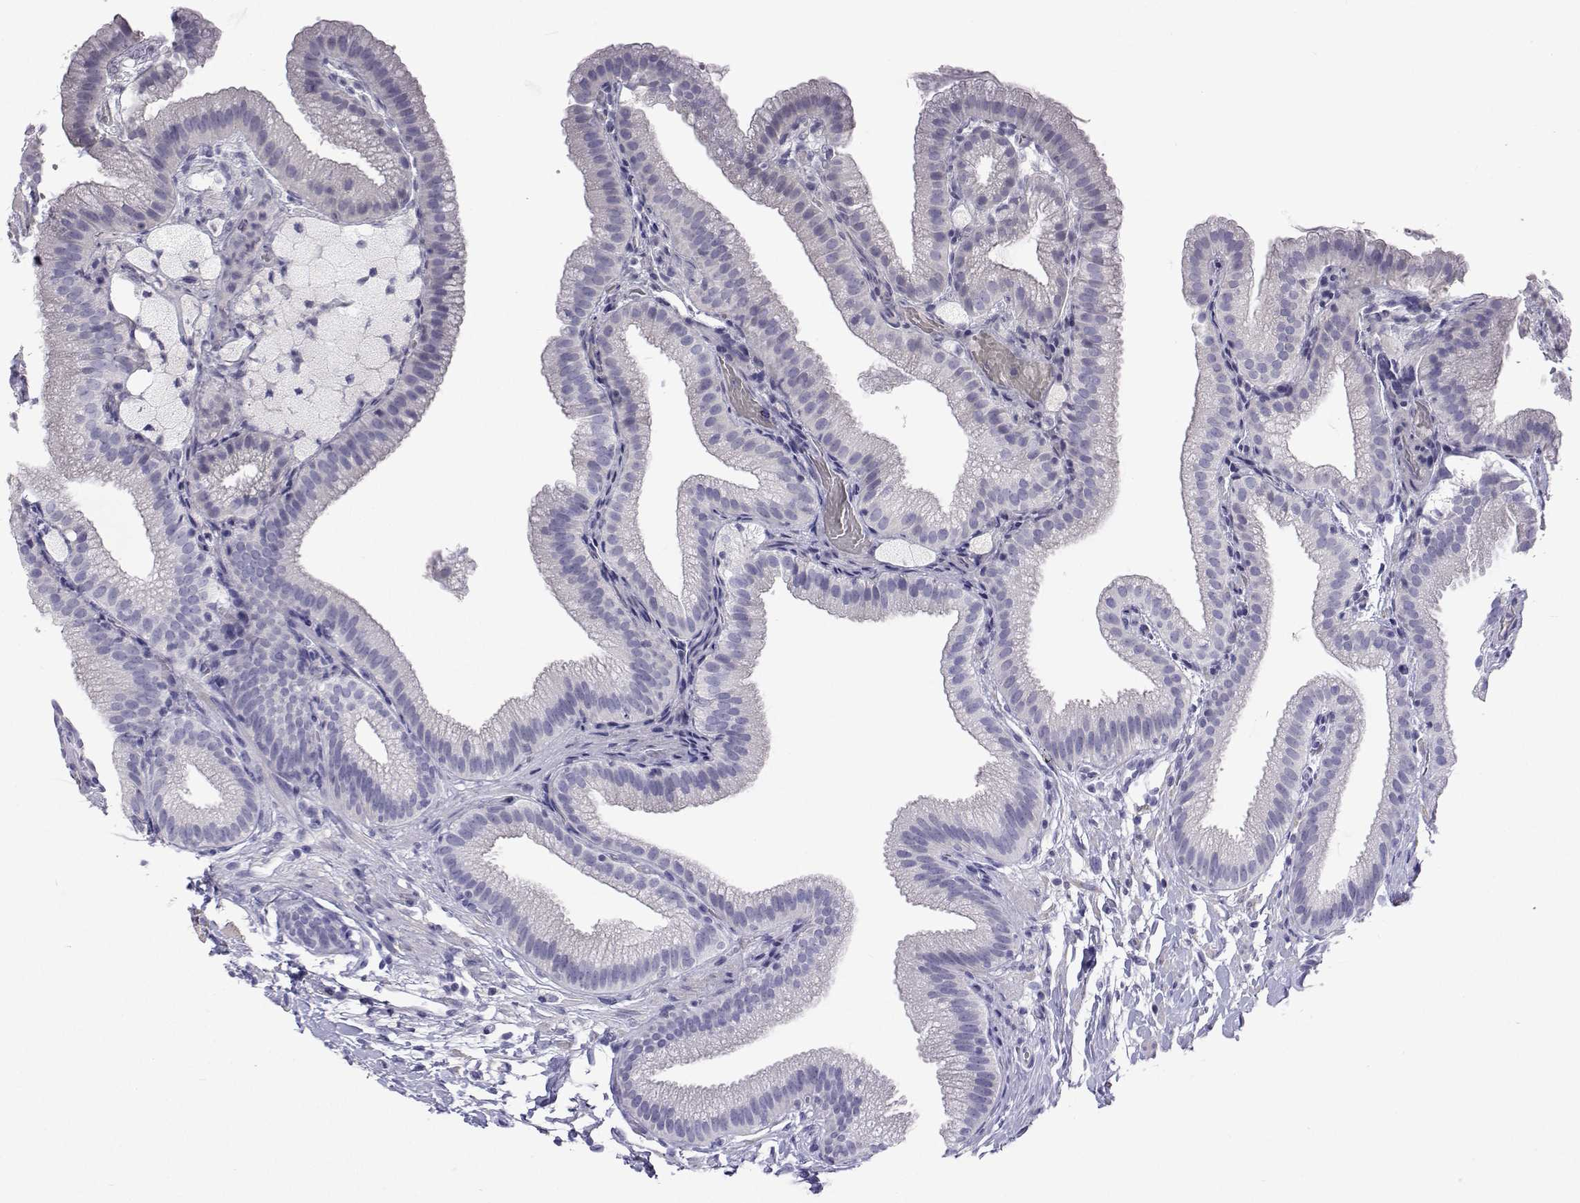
{"staining": {"intensity": "negative", "quantity": "none", "location": "none"}, "tissue": "gallbladder", "cell_type": "Glandular cells", "image_type": "normal", "snomed": [{"axis": "morphology", "description": "Normal tissue, NOS"}, {"axis": "topography", "description": "Gallbladder"}], "caption": "An immunohistochemistry micrograph of normal gallbladder is shown. There is no staining in glandular cells of gallbladder. The staining was performed using DAB (3,3'-diaminobenzidine) to visualize the protein expression in brown, while the nuclei were stained in blue with hematoxylin (Magnification: 20x).", "gene": "PLIN4", "patient": {"sex": "female", "age": 63}}